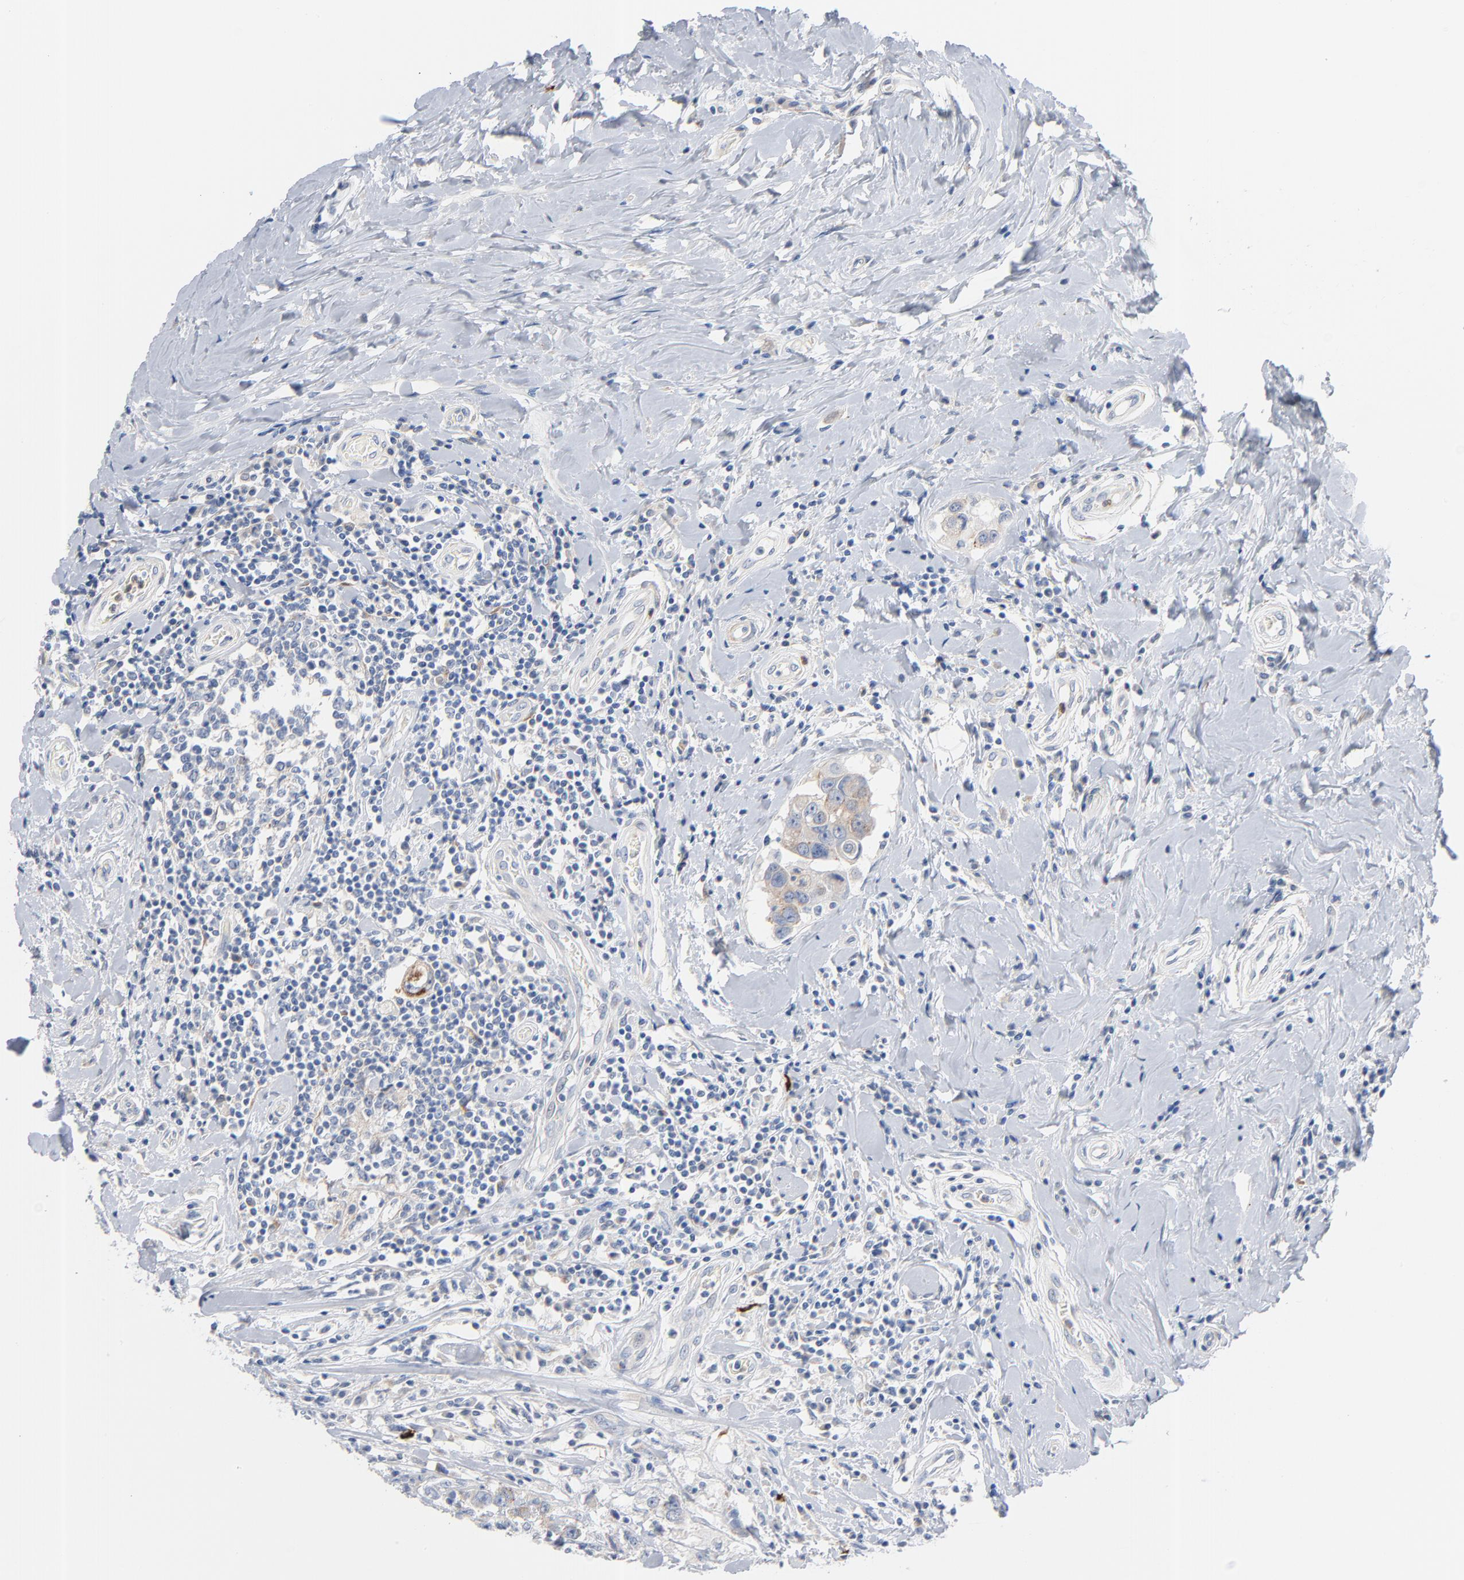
{"staining": {"intensity": "weak", "quantity": "25%-75%", "location": "cytoplasmic/membranous"}, "tissue": "breast cancer", "cell_type": "Tumor cells", "image_type": "cancer", "snomed": [{"axis": "morphology", "description": "Duct carcinoma"}, {"axis": "topography", "description": "Breast"}], "caption": "Breast cancer (intraductal carcinoma) stained with a brown dye shows weak cytoplasmic/membranous positive positivity in approximately 25%-75% of tumor cells.", "gene": "IFT43", "patient": {"sex": "female", "age": 27}}